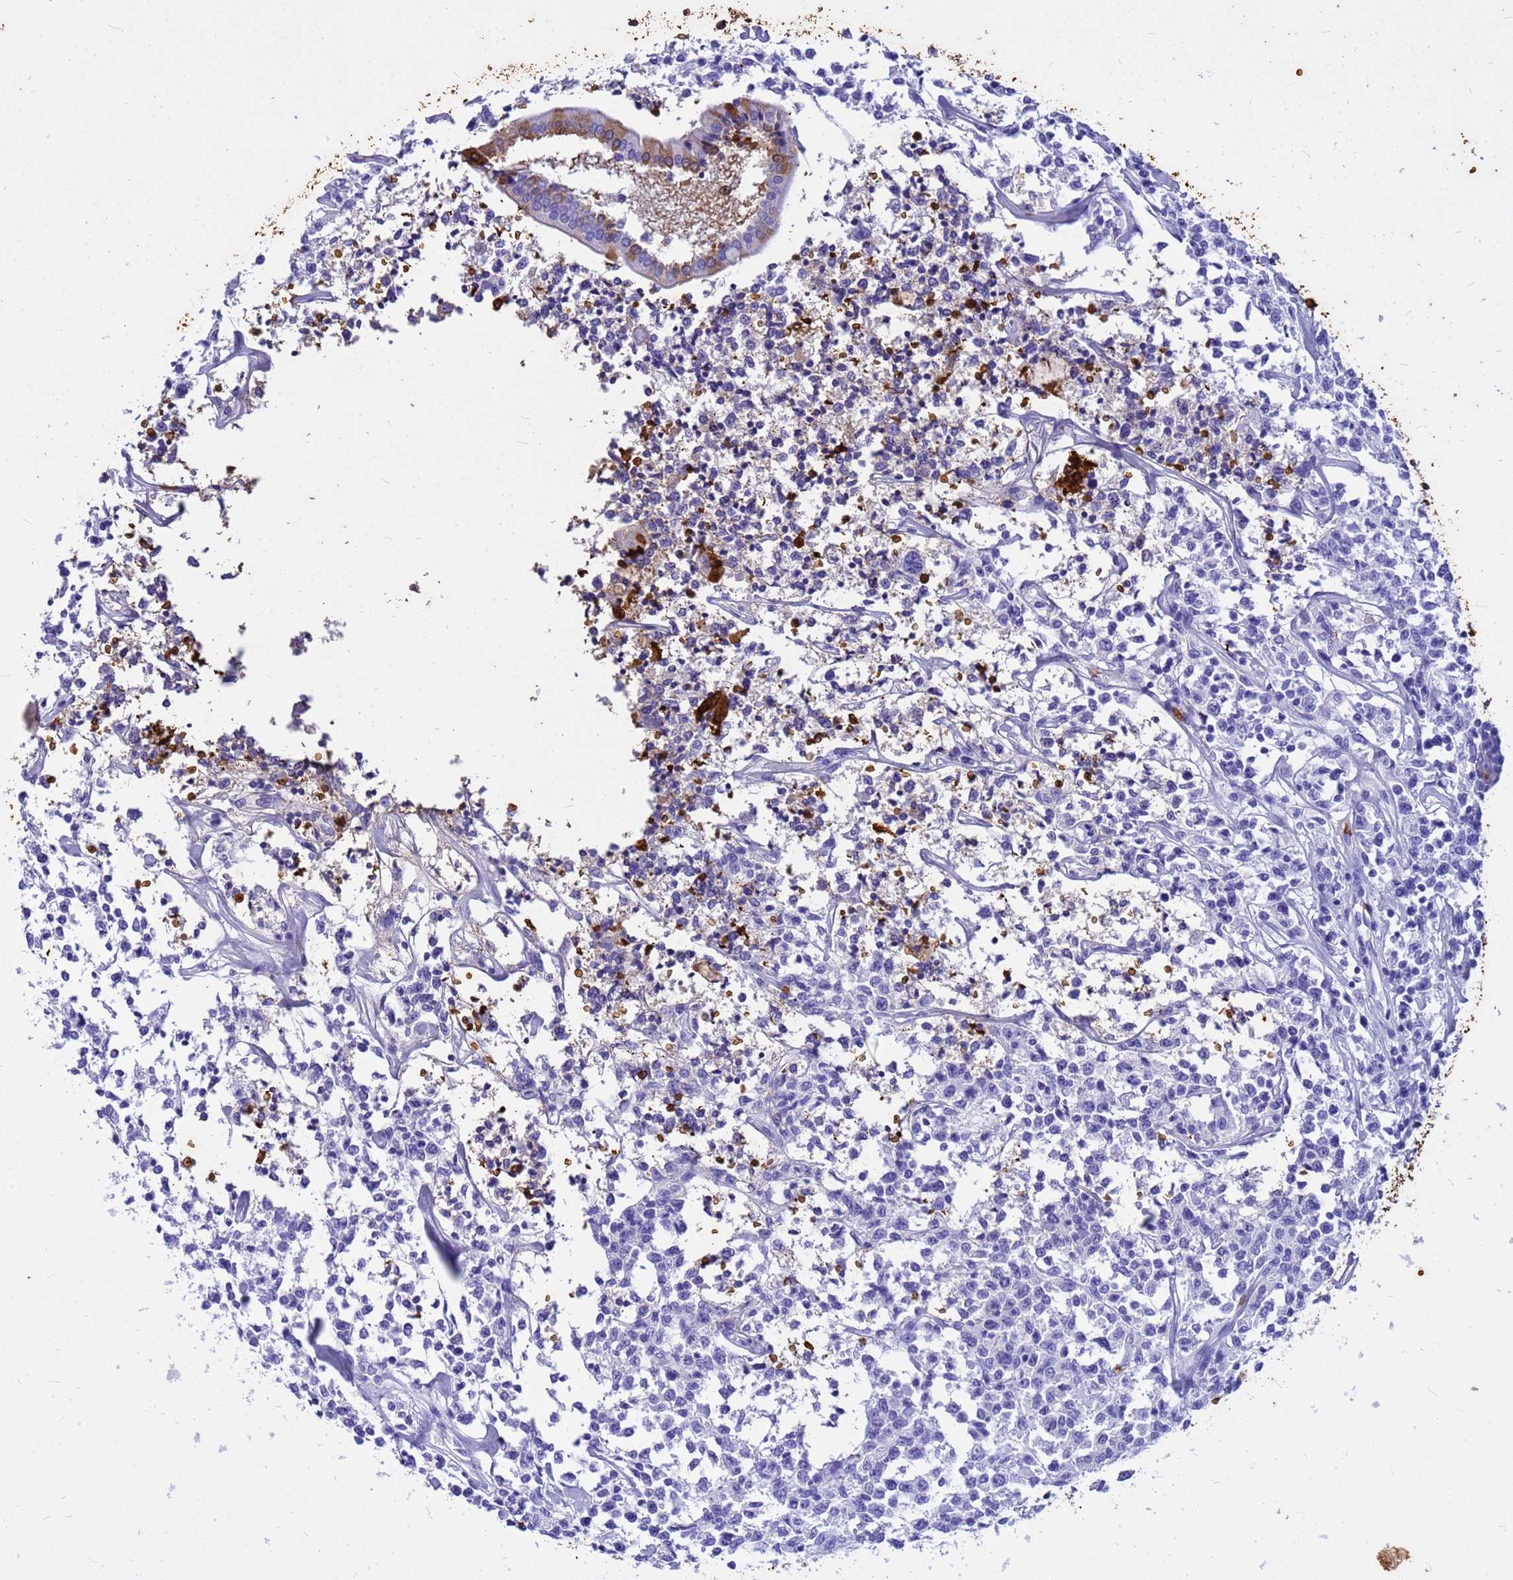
{"staining": {"intensity": "negative", "quantity": "none", "location": "none"}, "tissue": "lymphoma", "cell_type": "Tumor cells", "image_type": "cancer", "snomed": [{"axis": "morphology", "description": "Malignant lymphoma, non-Hodgkin's type, Low grade"}, {"axis": "topography", "description": "Small intestine"}], "caption": "Tumor cells are negative for protein expression in human low-grade malignant lymphoma, non-Hodgkin's type. (Stains: DAB immunohistochemistry with hematoxylin counter stain, Microscopy: brightfield microscopy at high magnification).", "gene": "HBA2", "patient": {"sex": "female", "age": 59}}